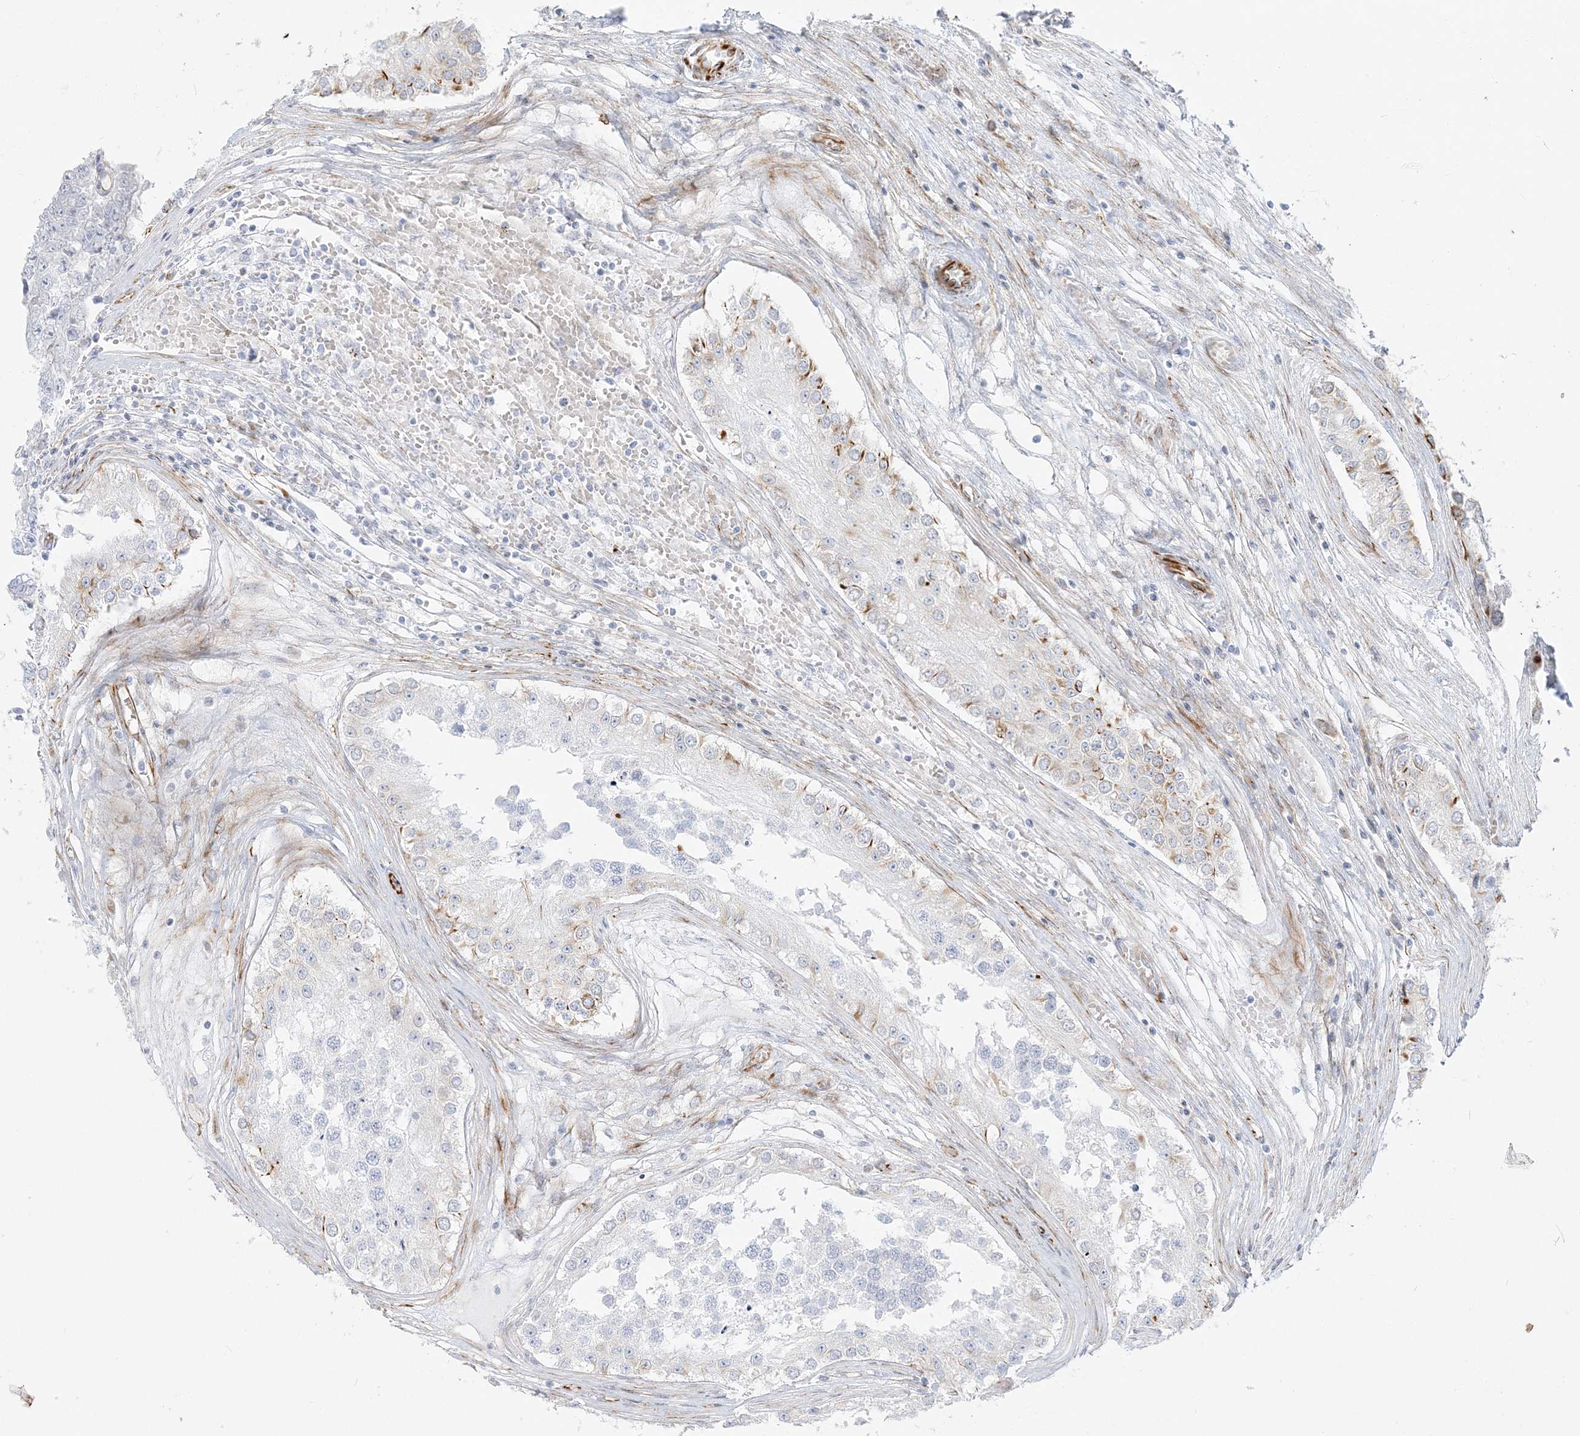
{"staining": {"intensity": "negative", "quantity": "none", "location": "none"}, "tissue": "testis cancer", "cell_type": "Tumor cells", "image_type": "cancer", "snomed": [{"axis": "morphology", "description": "Carcinoma, Embryonal, NOS"}, {"axis": "topography", "description": "Testis"}], "caption": "A high-resolution micrograph shows IHC staining of testis cancer (embryonal carcinoma), which demonstrates no significant staining in tumor cells.", "gene": "PPIL6", "patient": {"sex": "male", "age": 25}}